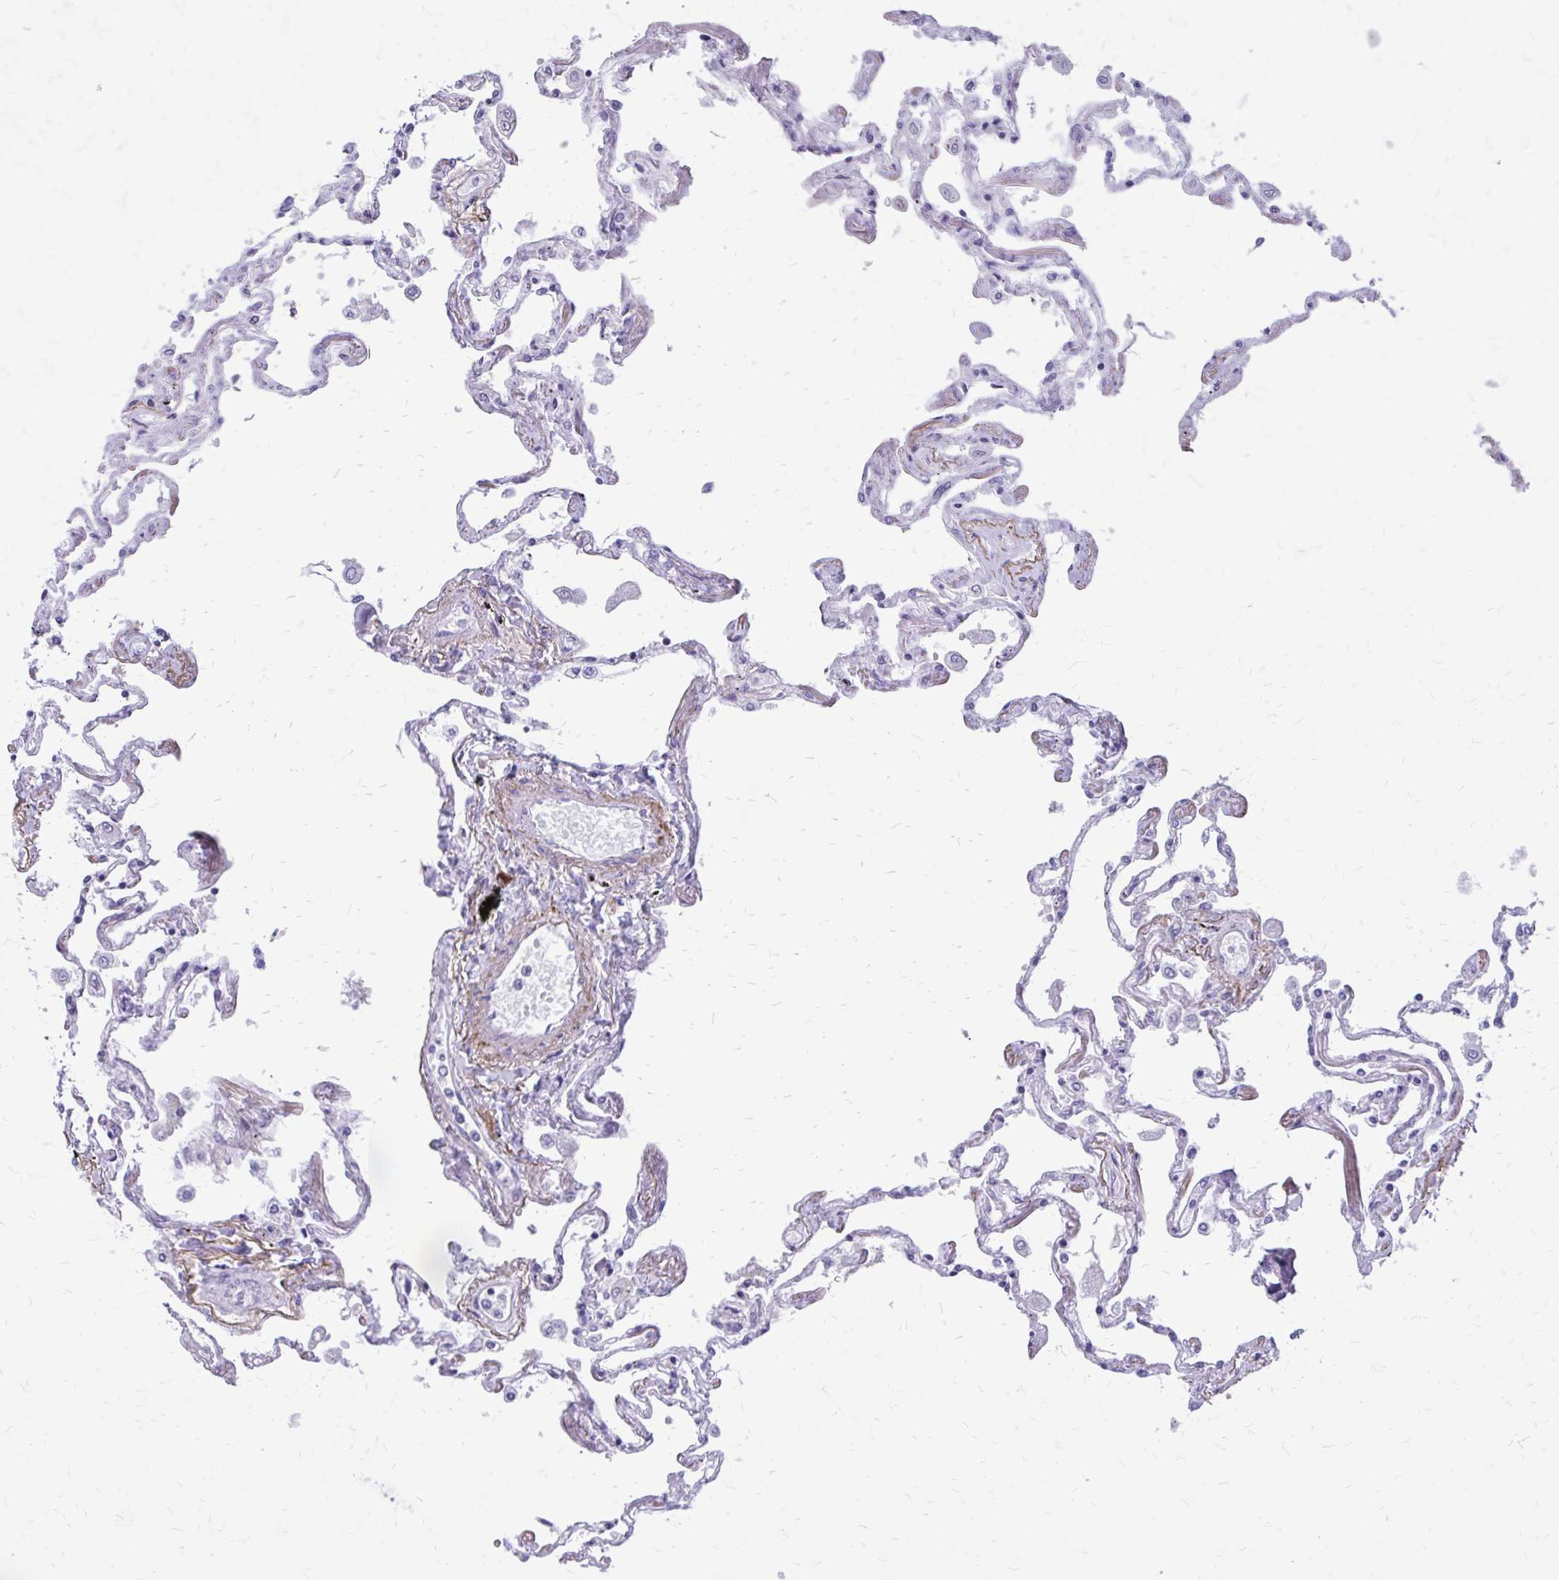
{"staining": {"intensity": "negative", "quantity": "none", "location": "none"}, "tissue": "lung", "cell_type": "Alveolar cells", "image_type": "normal", "snomed": [{"axis": "morphology", "description": "Normal tissue, NOS"}, {"axis": "morphology", "description": "Adenocarcinoma, NOS"}, {"axis": "topography", "description": "Cartilage tissue"}, {"axis": "topography", "description": "Lung"}], "caption": "Immunohistochemical staining of benign human lung reveals no significant expression in alveolar cells.", "gene": "SATL1", "patient": {"sex": "female", "age": 67}}